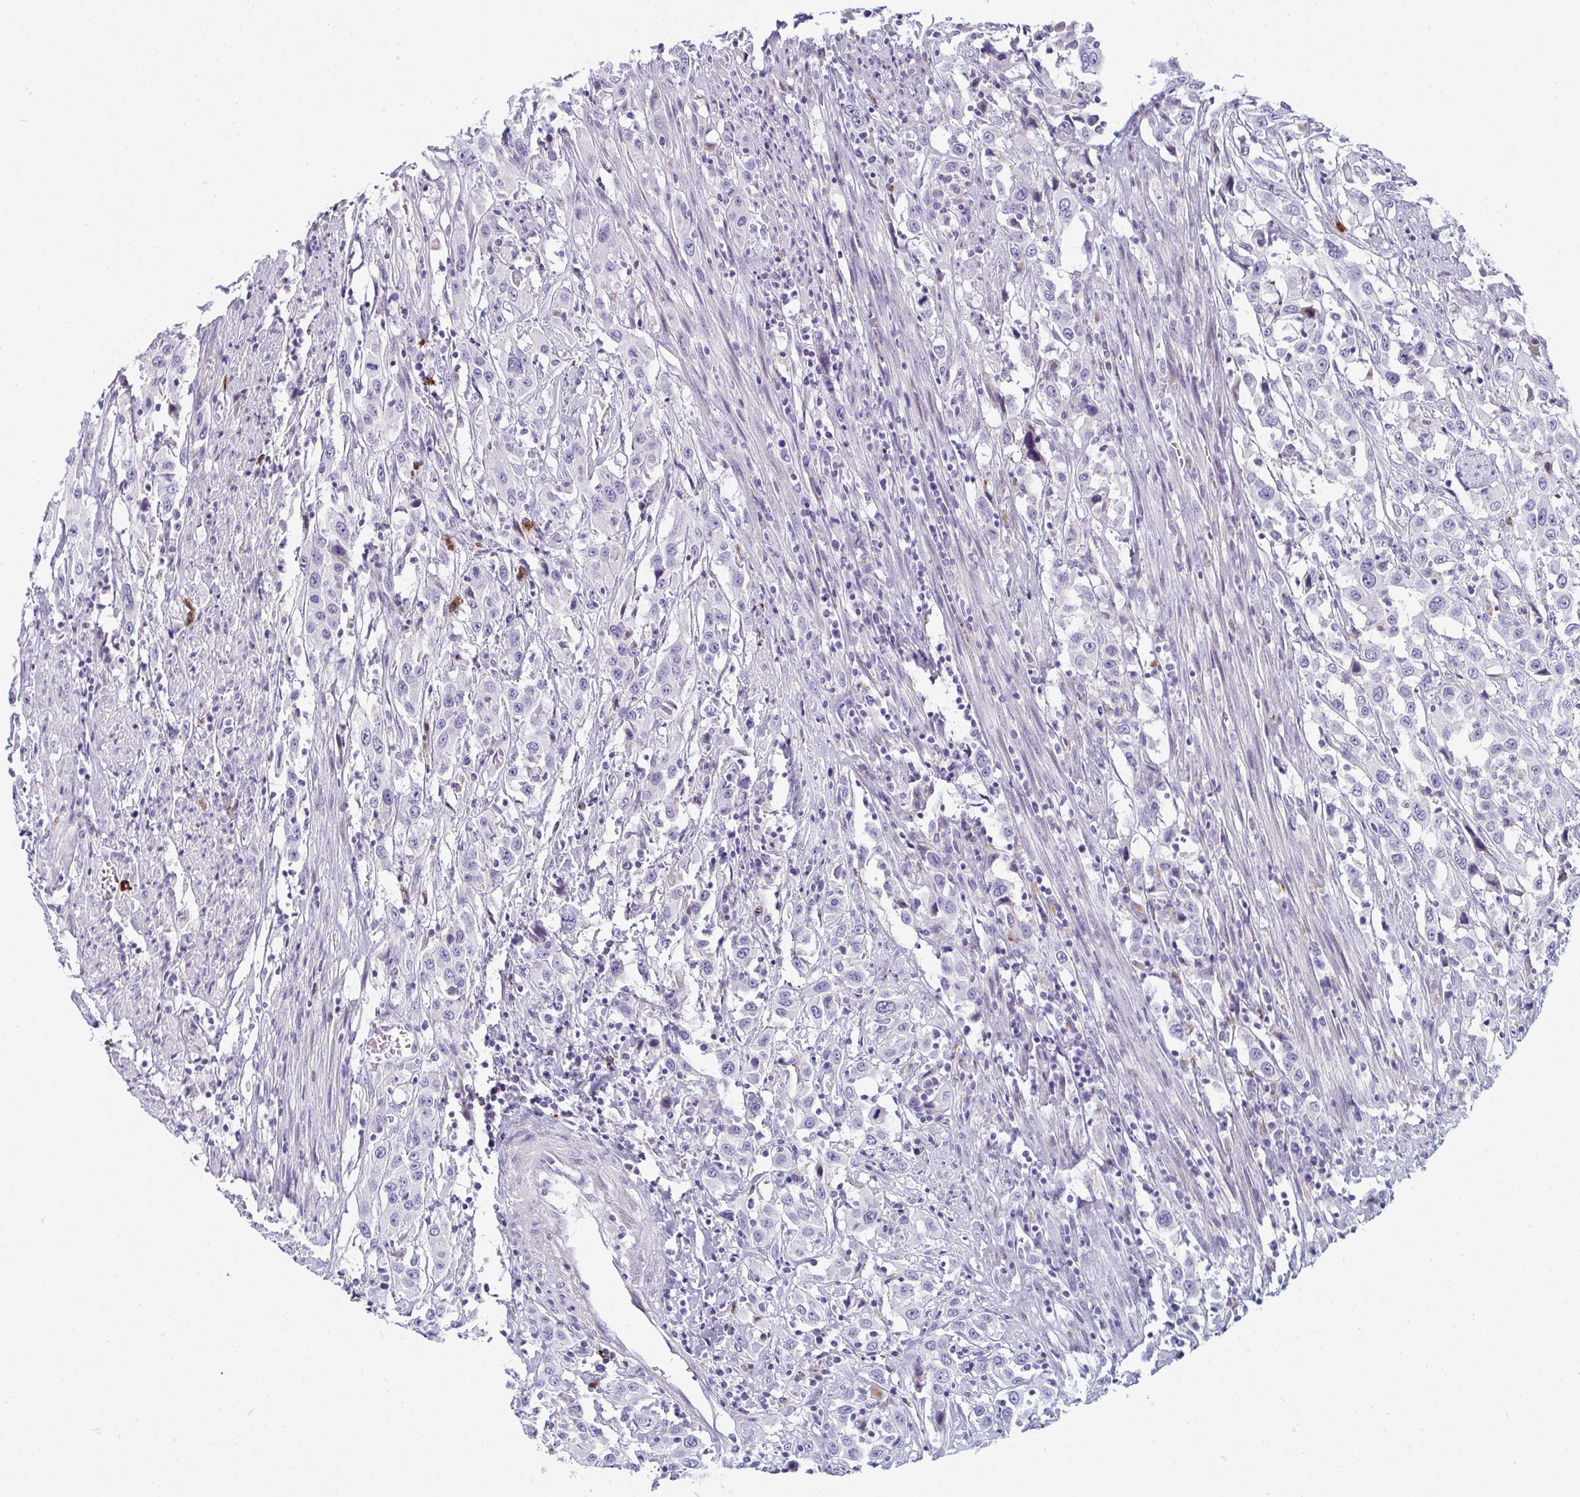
{"staining": {"intensity": "negative", "quantity": "none", "location": "none"}, "tissue": "urothelial cancer", "cell_type": "Tumor cells", "image_type": "cancer", "snomed": [{"axis": "morphology", "description": "Urothelial carcinoma, High grade"}, {"axis": "topography", "description": "Urinary bladder"}], "caption": "High power microscopy image of an immunohistochemistry histopathology image of urothelial carcinoma (high-grade), revealing no significant staining in tumor cells.", "gene": "EIF1AD", "patient": {"sex": "male", "age": 61}}